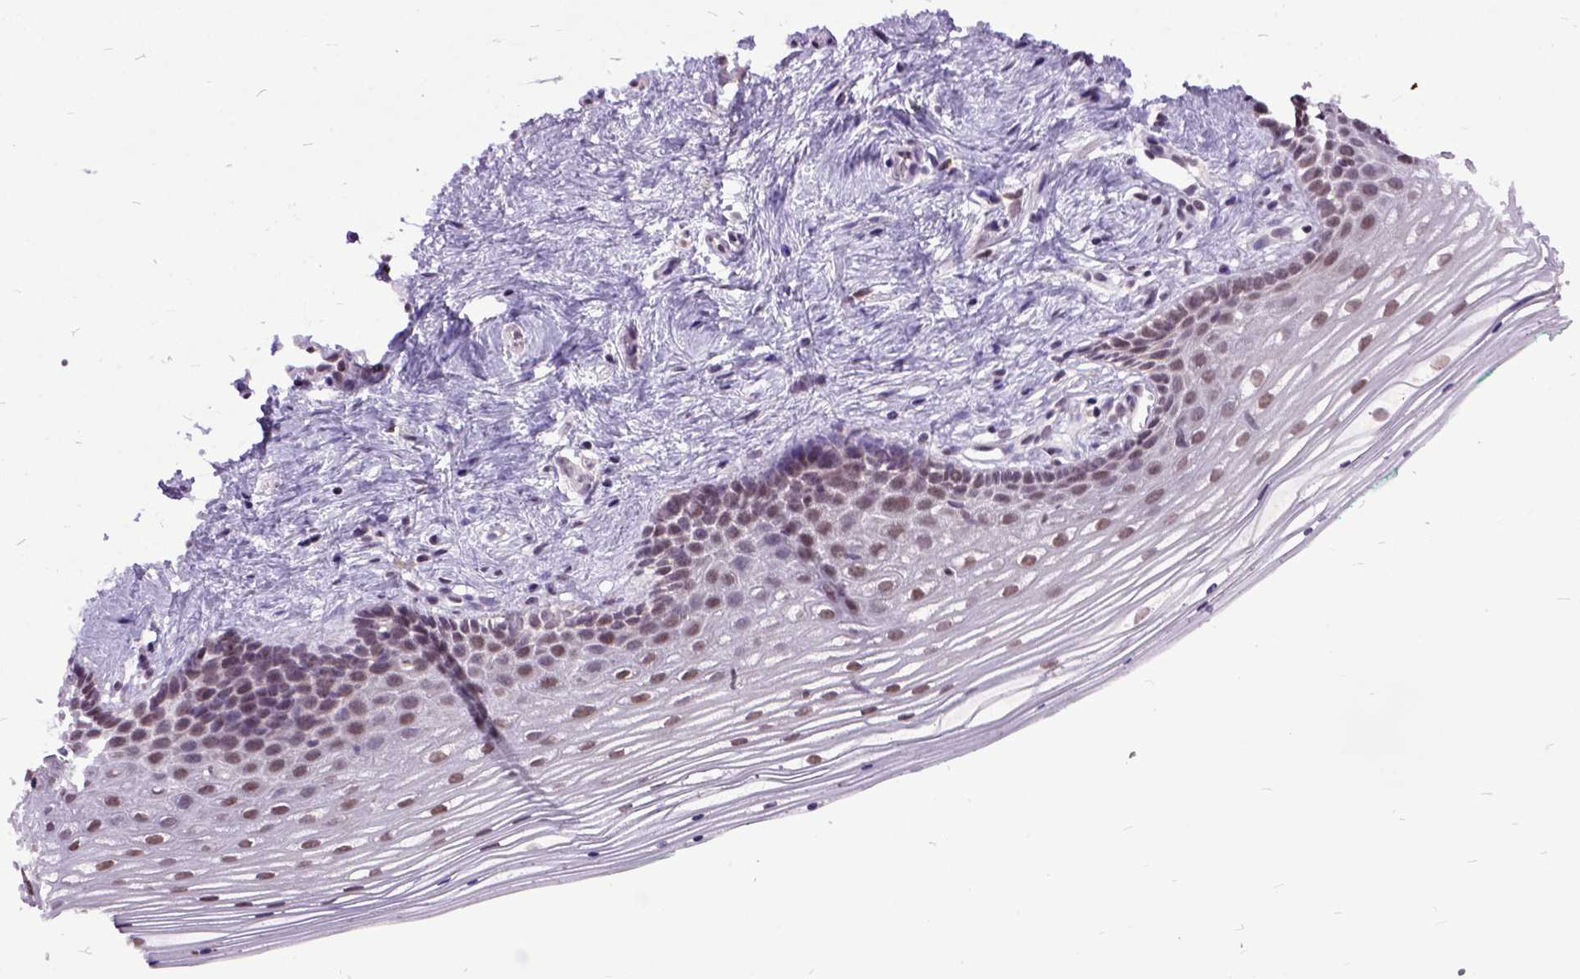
{"staining": {"intensity": "moderate", "quantity": ">75%", "location": "nuclear"}, "tissue": "vagina", "cell_type": "Squamous epithelial cells", "image_type": "normal", "snomed": [{"axis": "morphology", "description": "Normal tissue, NOS"}, {"axis": "topography", "description": "Vagina"}], "caption": "Squamous epithelial cells show moderate nuclear positivity in approximately >75% of cells in normal vagina. Nuclei are stained in blue.", "gene": "ORC5", "patient": {"sex": "female", "age": 42}}